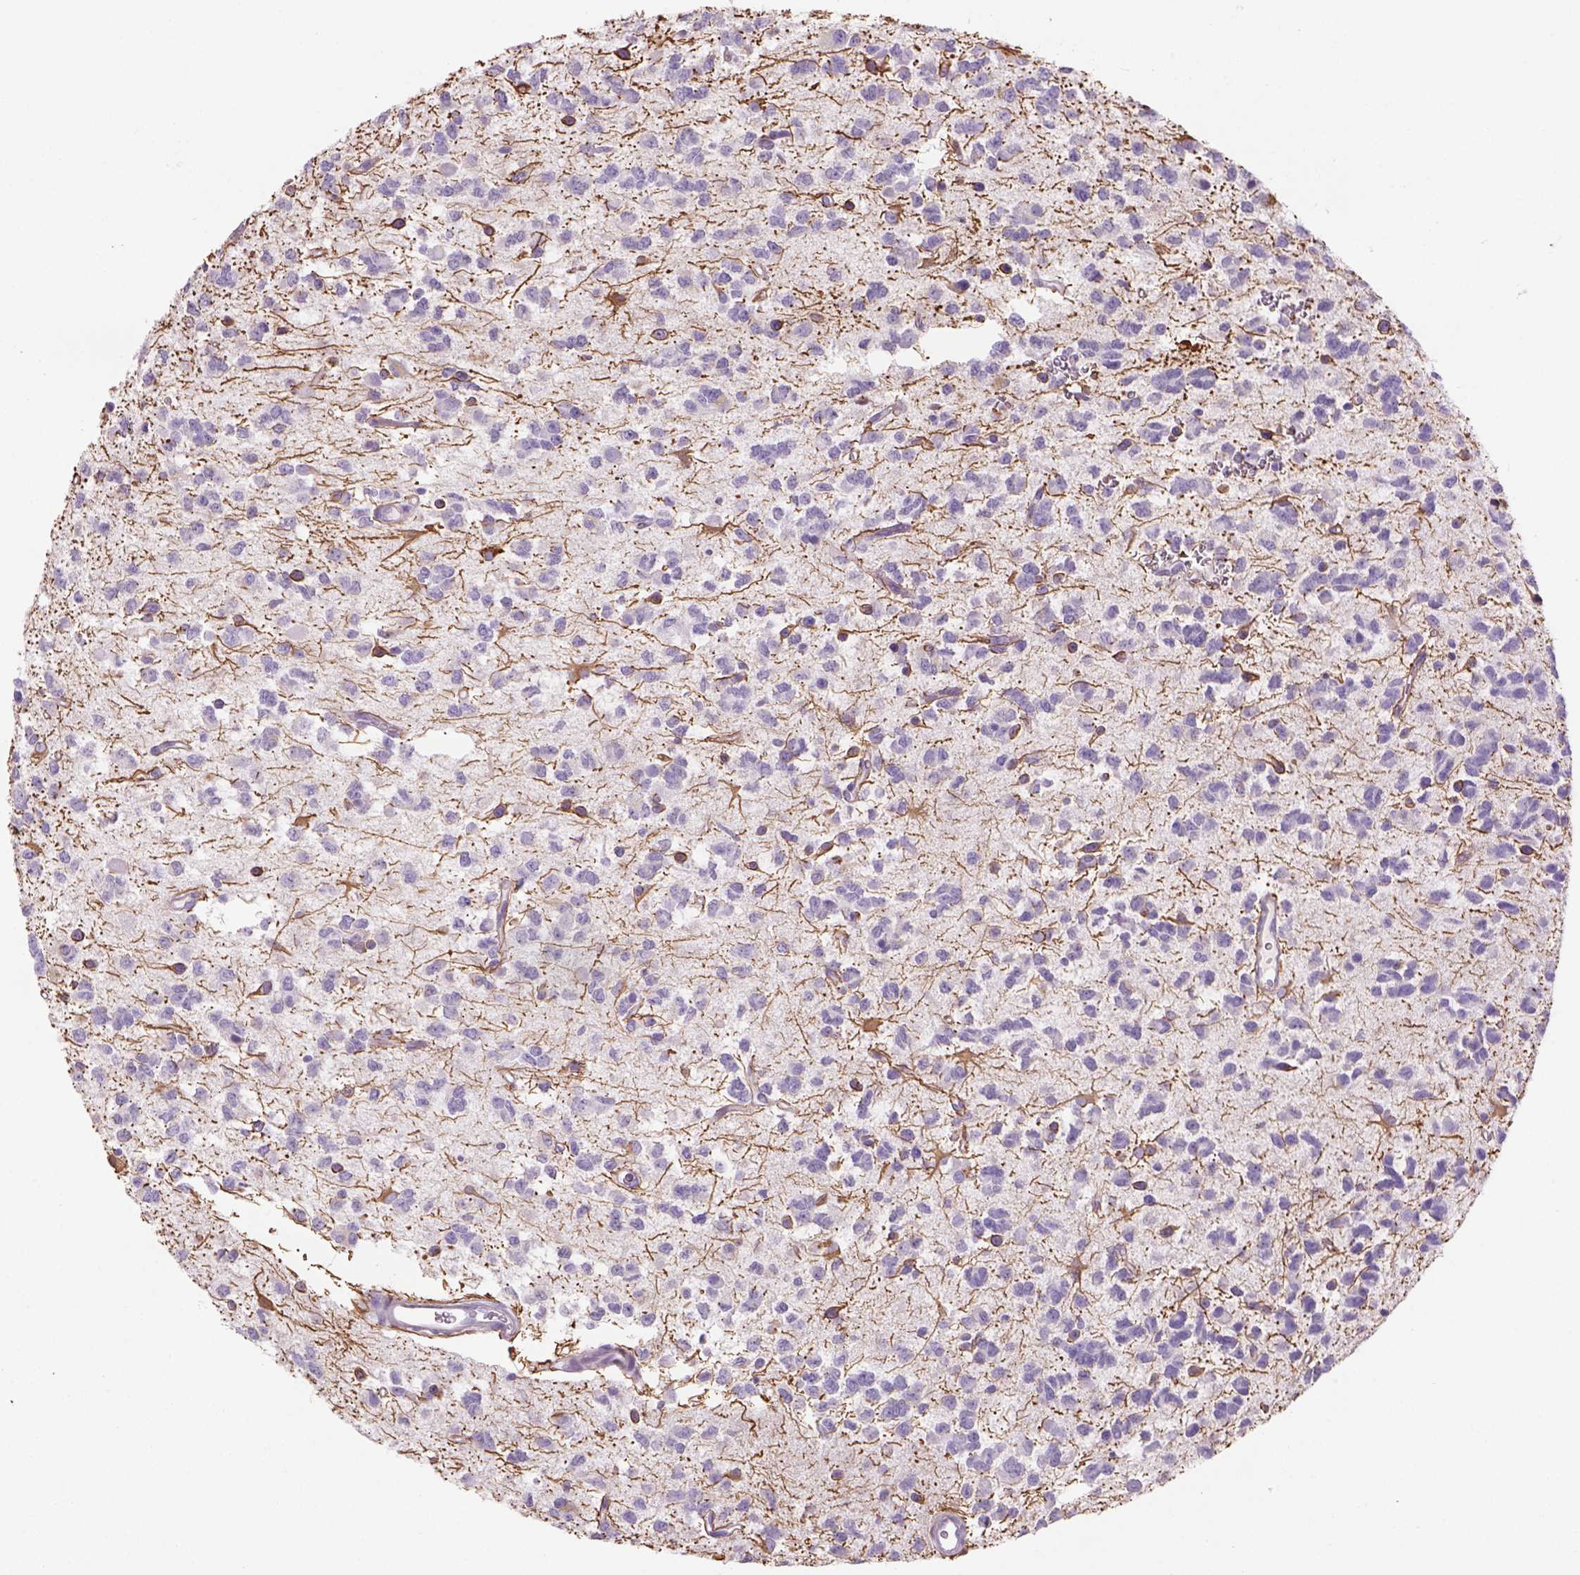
{"staining": {"intensity": "negative", "quantity": "none", "location": "none"}, "tissue": "glioma", "cell_type": "Tumor cells", "image_type": "cancer", "snomed": [{"axis": "morphology", "description": "Glioma, malignant, Low grade"}, {"axis": "topography", "description": "Brain"}], "caption": "Tumor cells show no significant protein positivity in glioma. (DAB IHC with hematoxylin counter stain).", "gene": "TENM4", "patient": {"sex": "female", "age": 45}}